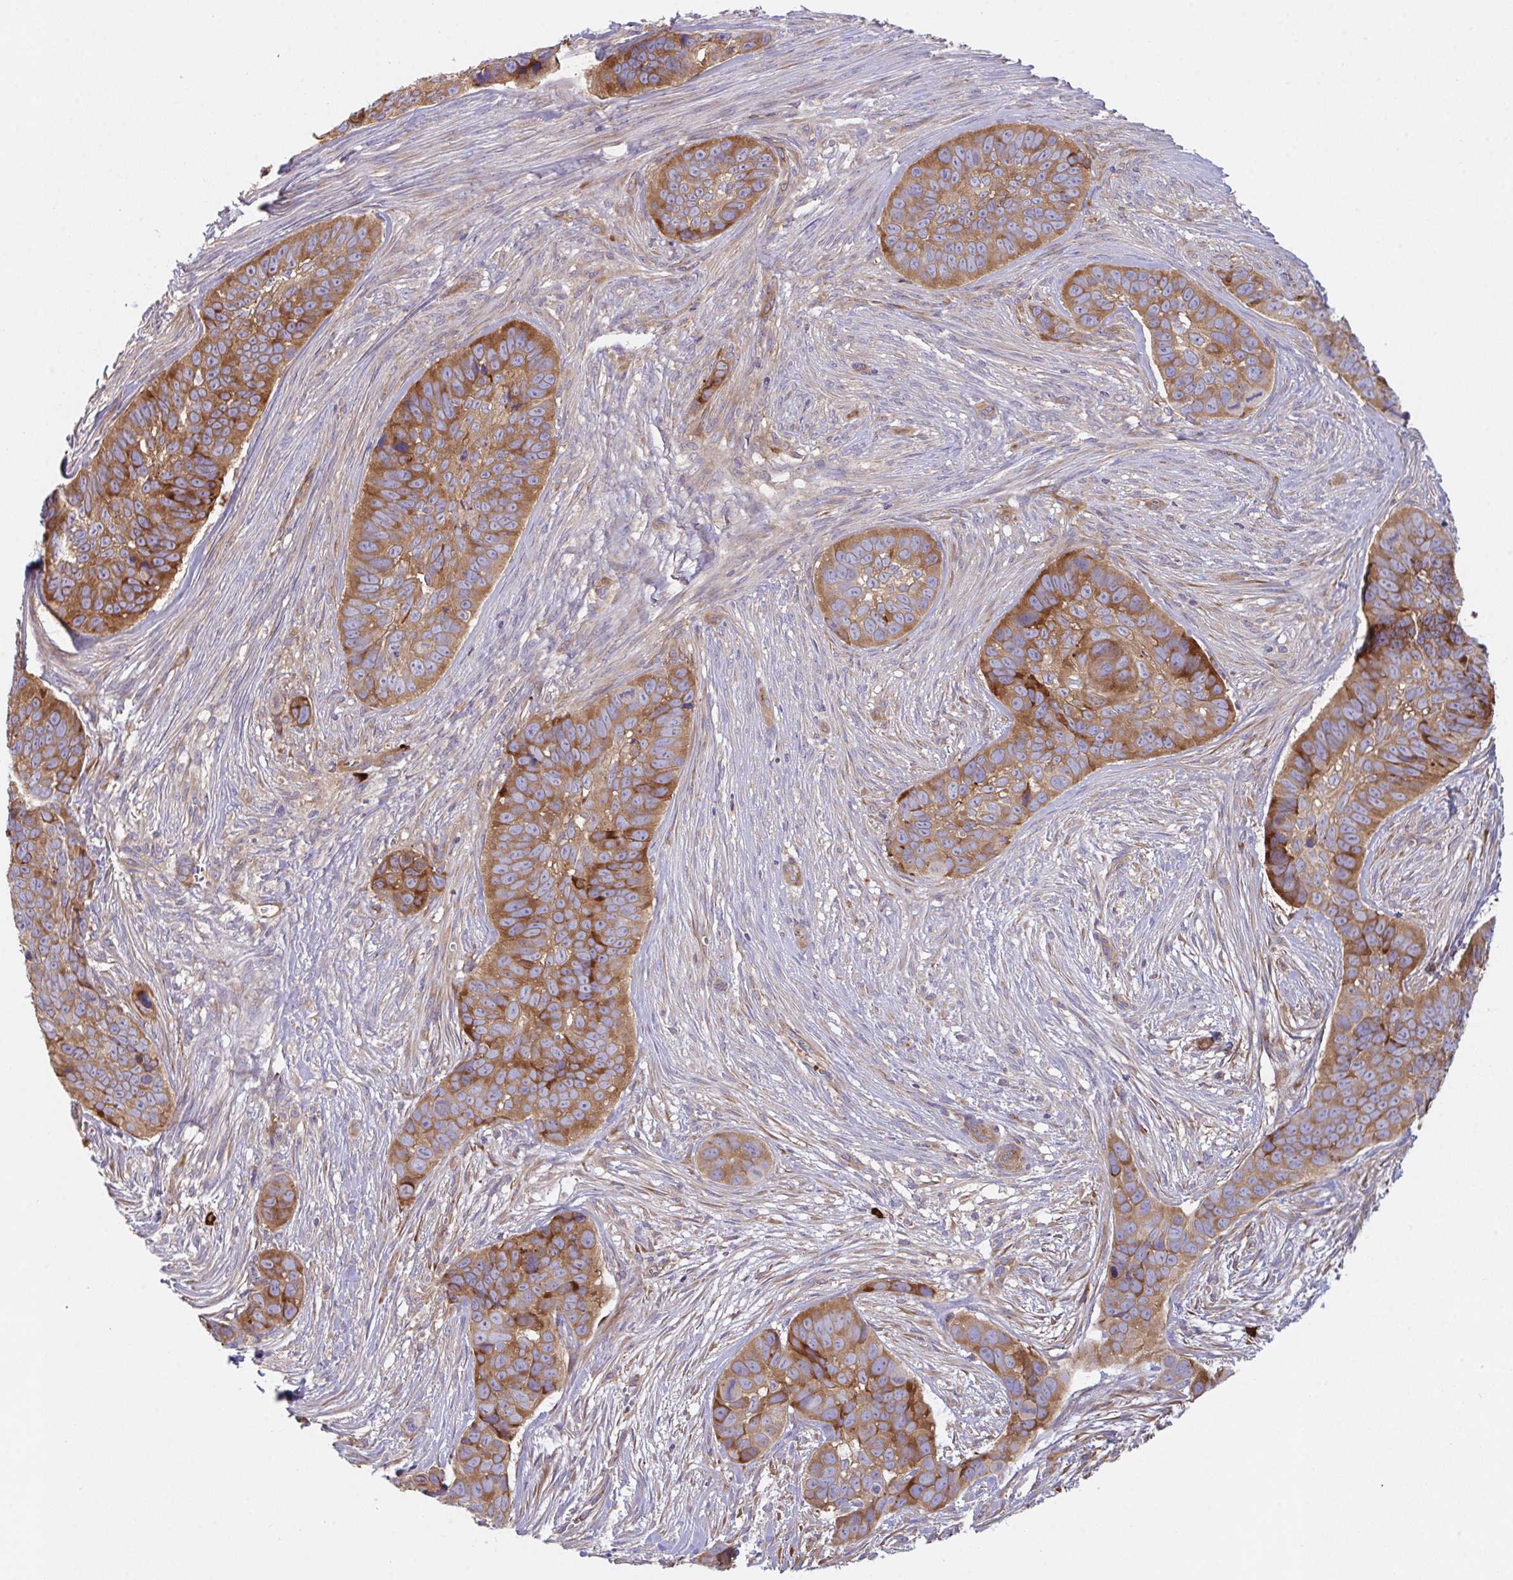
{"staining": {"intensity": "moderate", "quantity": ">75%", "location": "cytoplasmic/membranous"}, "tissue": "skin cancer", "cell_type": "Tumor cells", "image_type": "cancer", "snomed": [{"axis": "morphology", "description": "Basal cell carcinoma"}, {"axis": "topography", "description": "Skin"}], "caption": "IHC (DAB) staining of basal cell carcinoma (skin) displays moderate cytoplasmic/membranous protein positivity in about >75% of tumor cells.", "gene": "YARS2", "patient": {"sex": "female", "age": 82}}